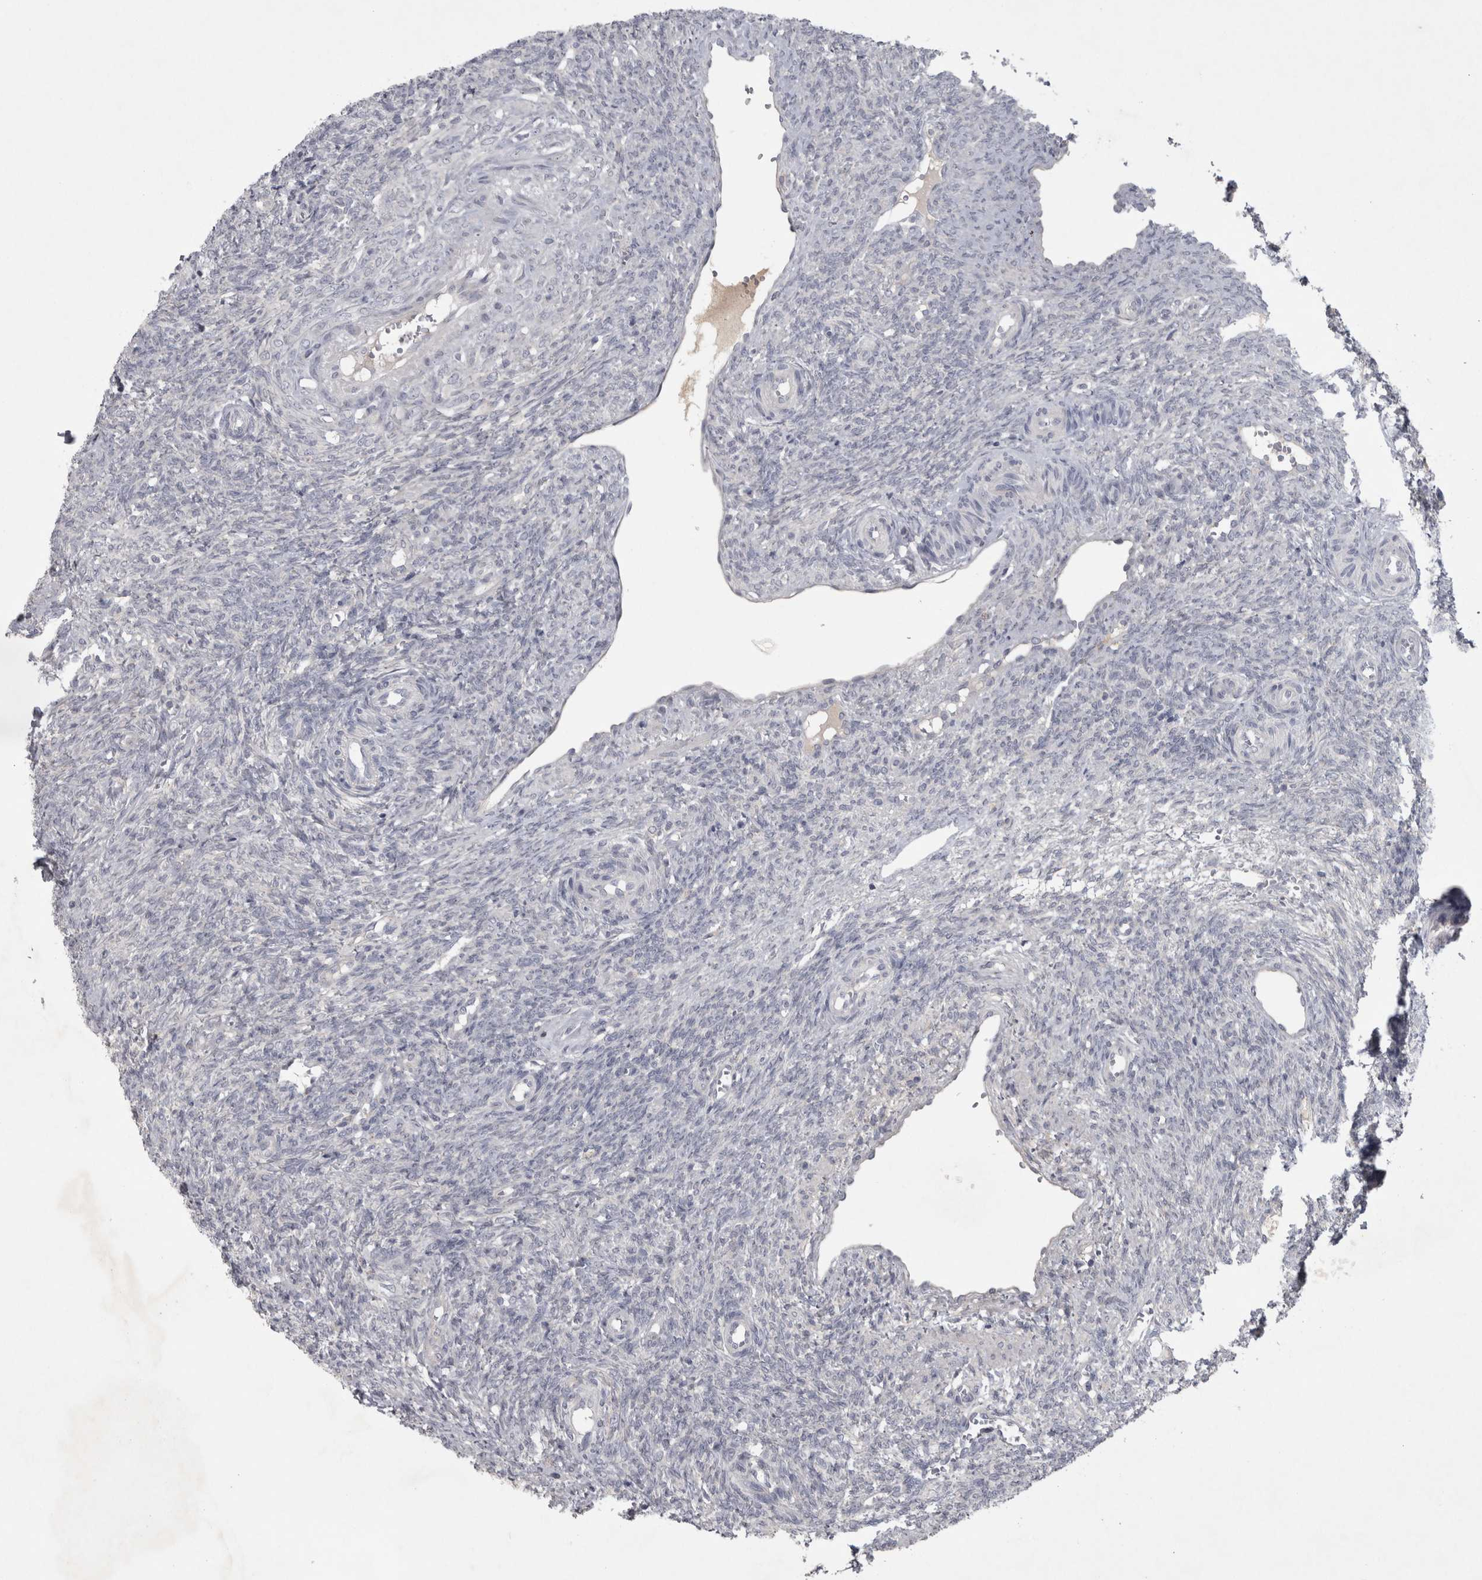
{"staining": {"intensity": "negative", "quantity": "none", "location": "none"}, "tissue": "ovary", "cell_type": "Ovarian stroma cells", "image_type": "normal", "snomed": [{"axis": "morphology", "description": "Normal tissue, NOS"}, {"axis": "topography", "description": "Ovary"}], "caption": "Image shows no protein expression in ovarian stroma cells of normal ovary.", "gene": "ENPP7", "patient": {"sex": "female", "age": 41}}